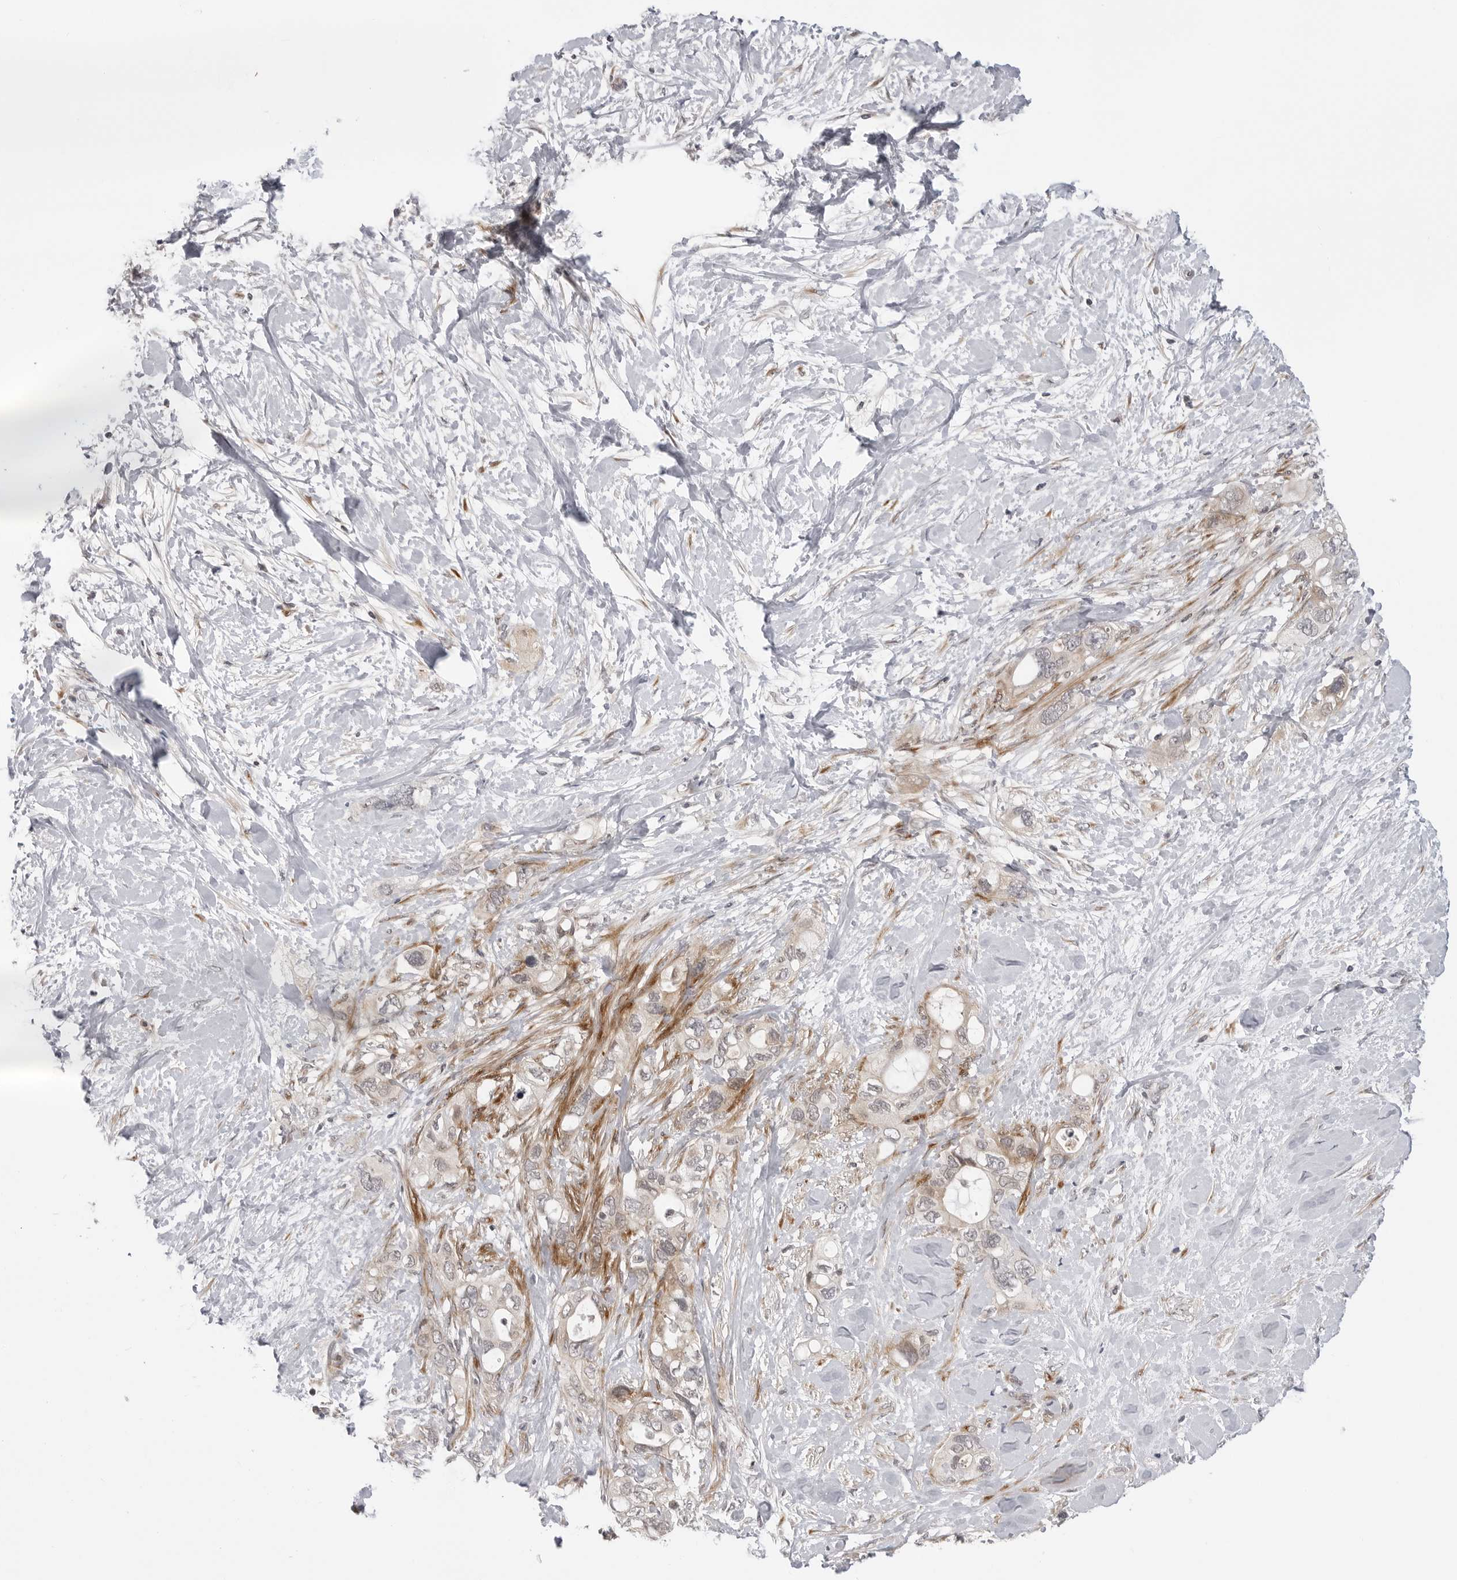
{"staining": {"intensity": "weak", "quantity": "<25%", "location": "cytoplasmic/membranous"}, "tissue": "pancreatic cancer", "cell_type": "Tumor cells", "image_type": "cancer", "snomed": [{"axis": "morphology", "description": "Adenocarcinoma, NOS"}, {"axis": "topography", "description": "Pancreas"}], "caption": "DAB (3,3'-diaminobenzidine) immunohistochemical staining of pancreatic cancer (adenocarcinoma) displays no significant expression in tumor cells.", "gene": "ADAMTS5", "patient": {"sex": "female", "age": 56}}